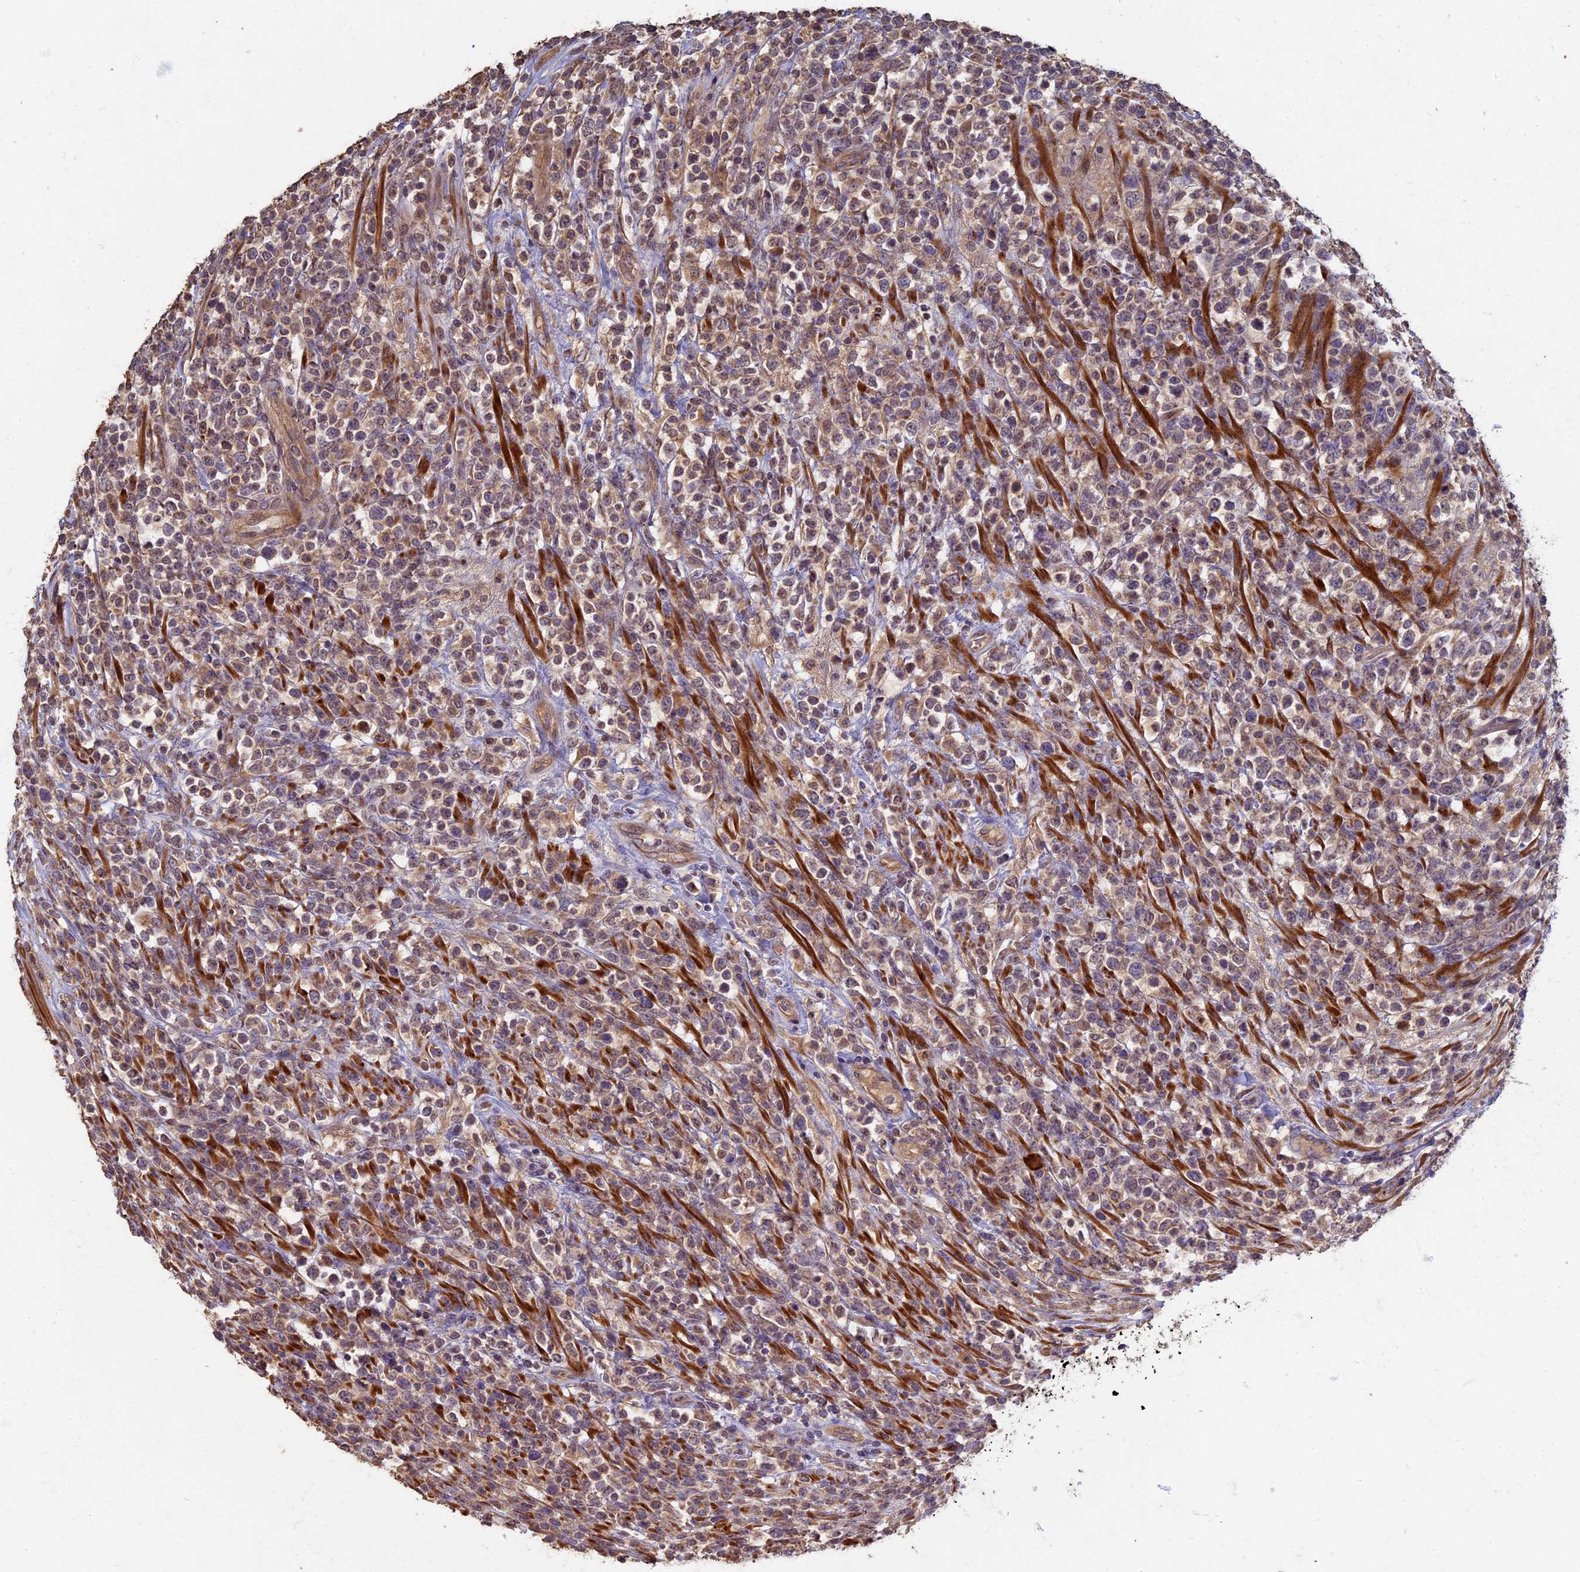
{"staining": {"intensity": "weak", "quantity": ">75%", "location": "cytoplasmic/membranous"}, "tissue": "lymphoma", "cell_type": "Tumor cells", "image_type": "cancer", "snomed": [{"axis": "morphology", "description": "Malignant lymphoma, non-Hodgkin's type, High grade"}, {"axis": "topography", "description": "Colon"}], "caption": "DAB (3,3'-diaminobenzidine) immunohistochemical staining of human lymphoma displays weak cytoplasmic/membranous protein staining in approximately >75% of tumor cells. The protein of interest is stained brown, and the nuclei are stained in blue (DAB IHC with brightfield microscopy, high magnification).", "gene": "RSPH3", "patient": {"sex": "female", "age": 53}}